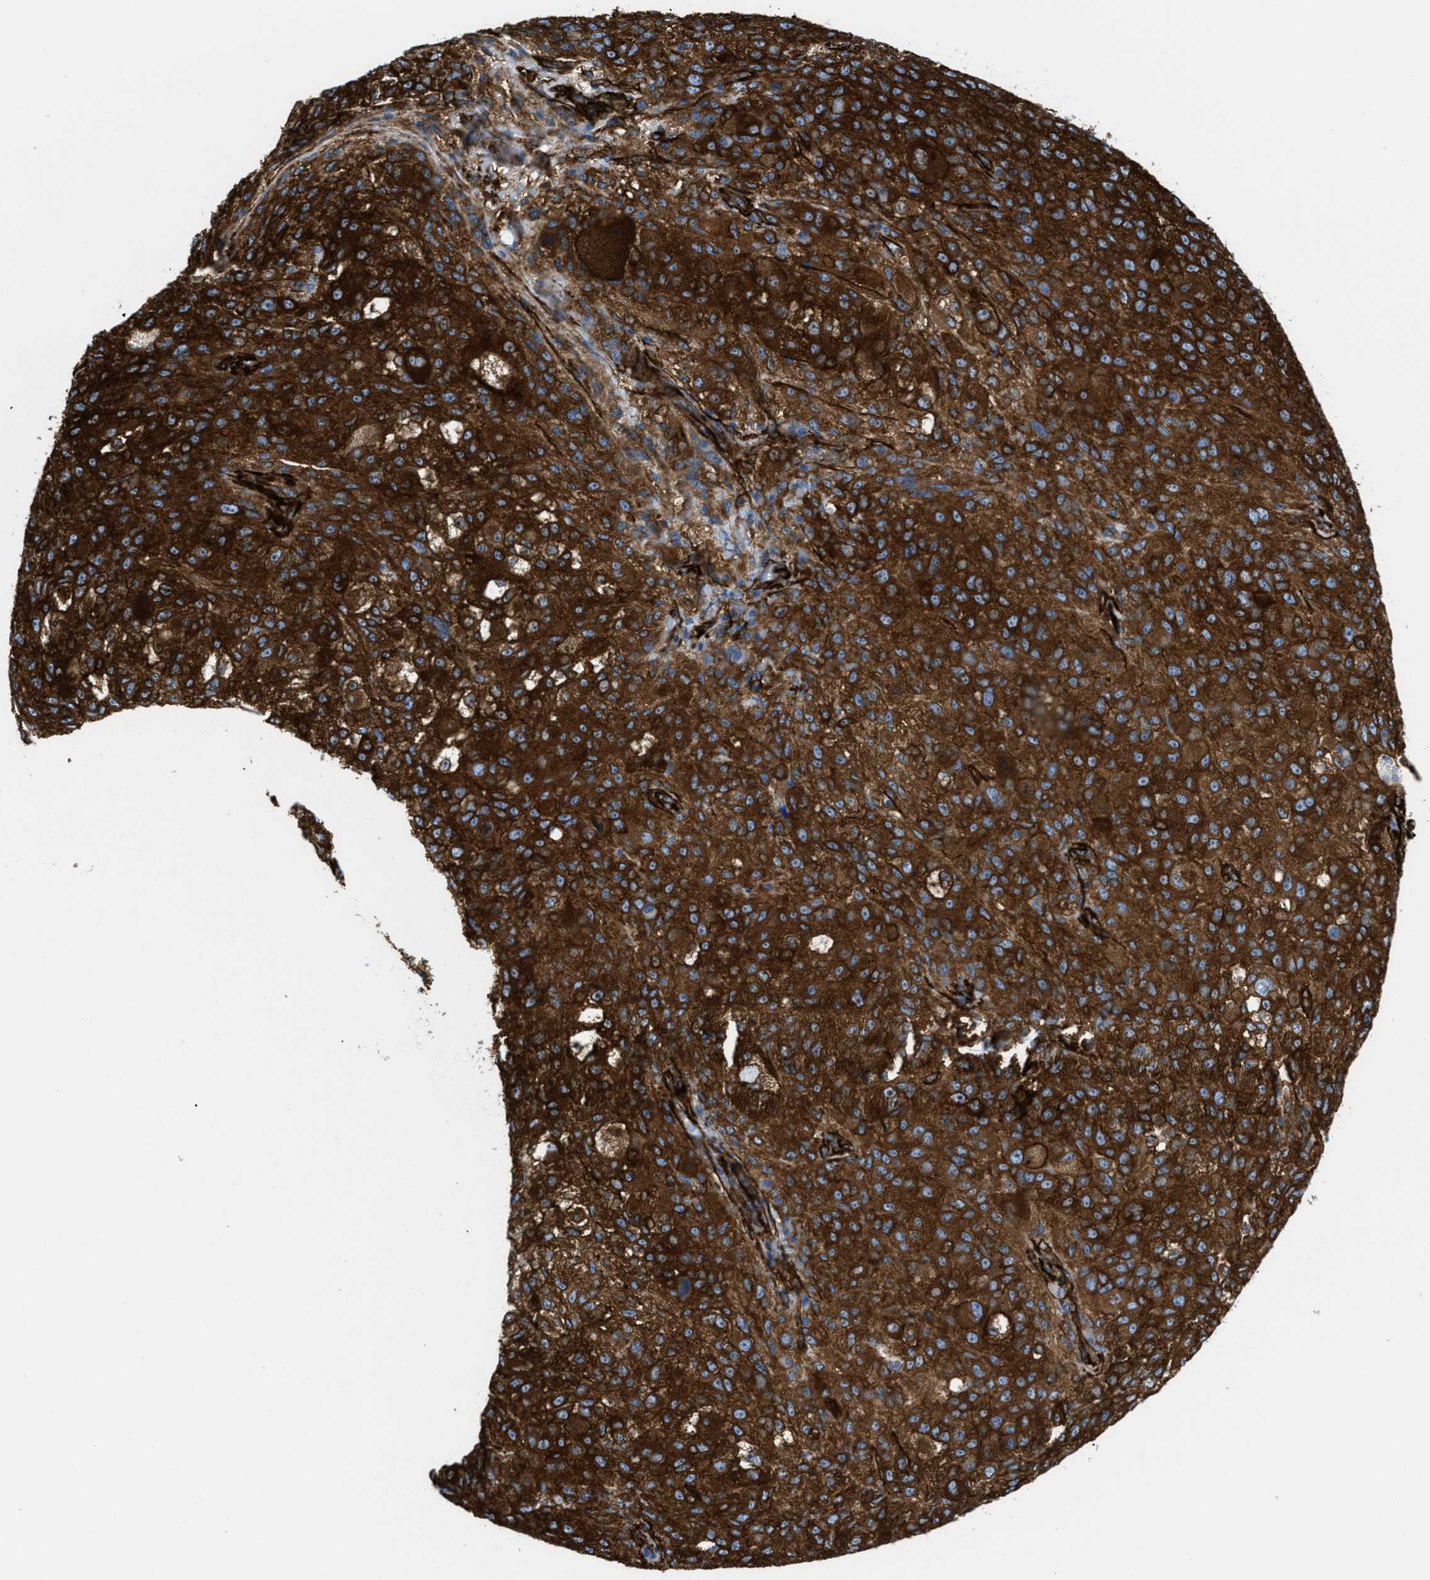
{"staining": {"intensity": "strong", "quantity": ">75%", "location": "cytoplasmic/membranous"}, "tissue": "melanoma", "cell_type": "Tumor cells", "image_type": "cancer", "snomed": [{"axis": "morphology", "description": "Necrosis, NOS"}, {"axis": "morphology", "description": "Malignant melanoma, NOS"}, {"axis": "topography", "description": "Skin"}], "caption": "Melanoma stained for a protein demonstrates strong cytoplasmic/membranous positivity in tumor cells. Ihc stains the protein of interest in brown and the nuclei are stained blue.", "gene": "CALD1", "patient": {"sex": "female", "age": 87}}